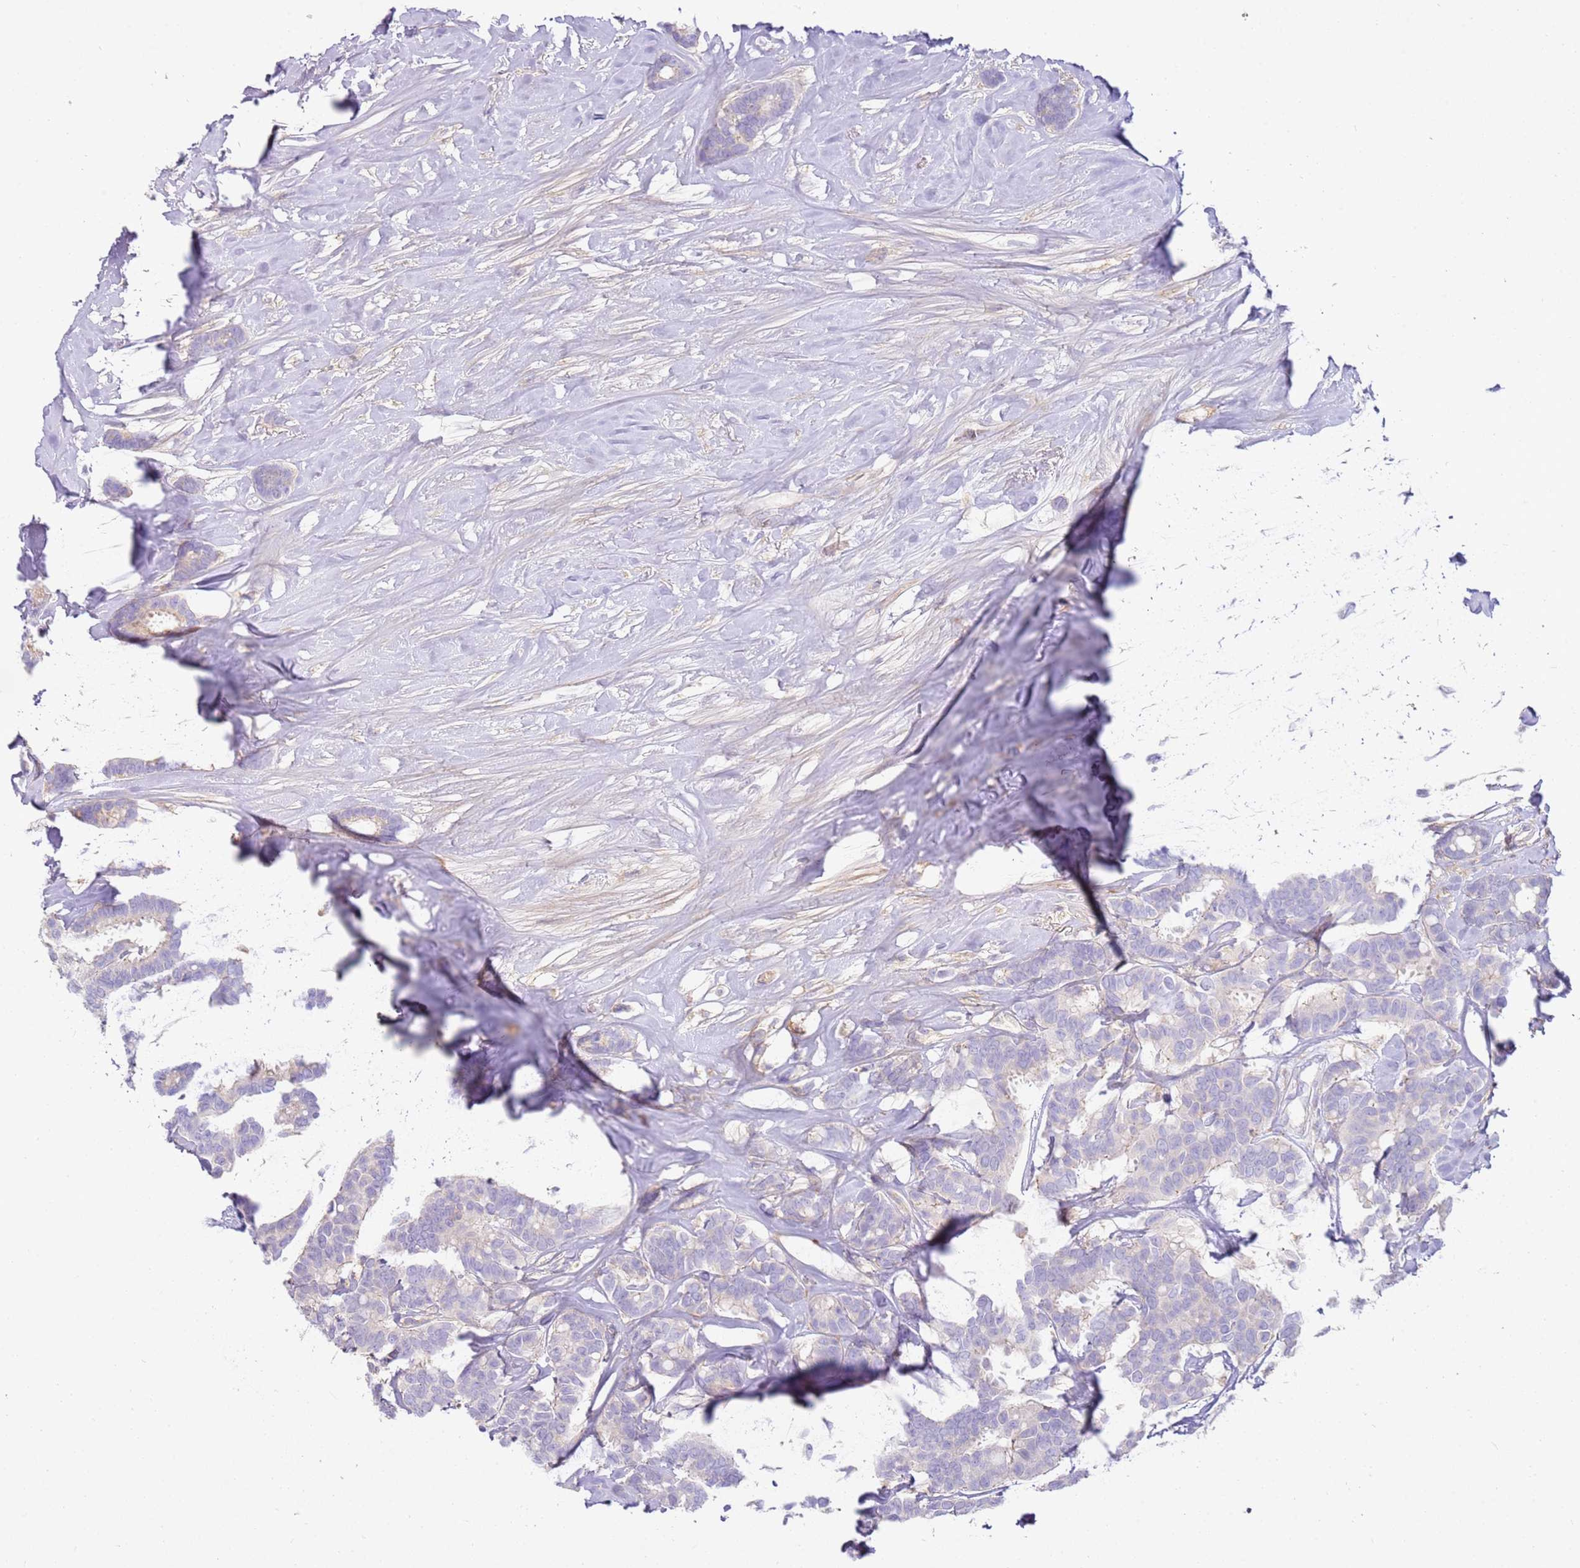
{"staining": {"intensity": "negative", "quantity": "none", "location": "none"}, "tissue": "breast cancer", "cell_type": "Tumor cells", "image_type": "cancer", "snomed": [{"axis": "morphology", "description": "Duct carcinoma"}, {"axis": "topography", "description": "Breast"}], "caption": "The photomicrograph demonstrates no significant positivity in tumor cells of breast cancer. (Stains: DAB (3,3'-diaminobenzidine) immunohistochemistry with hematoxylin counter stain, Microscopy: brightfield microscopy at high magnification).", "gene": "FPR1", "patient": {"sex": "female", "age": 87}}